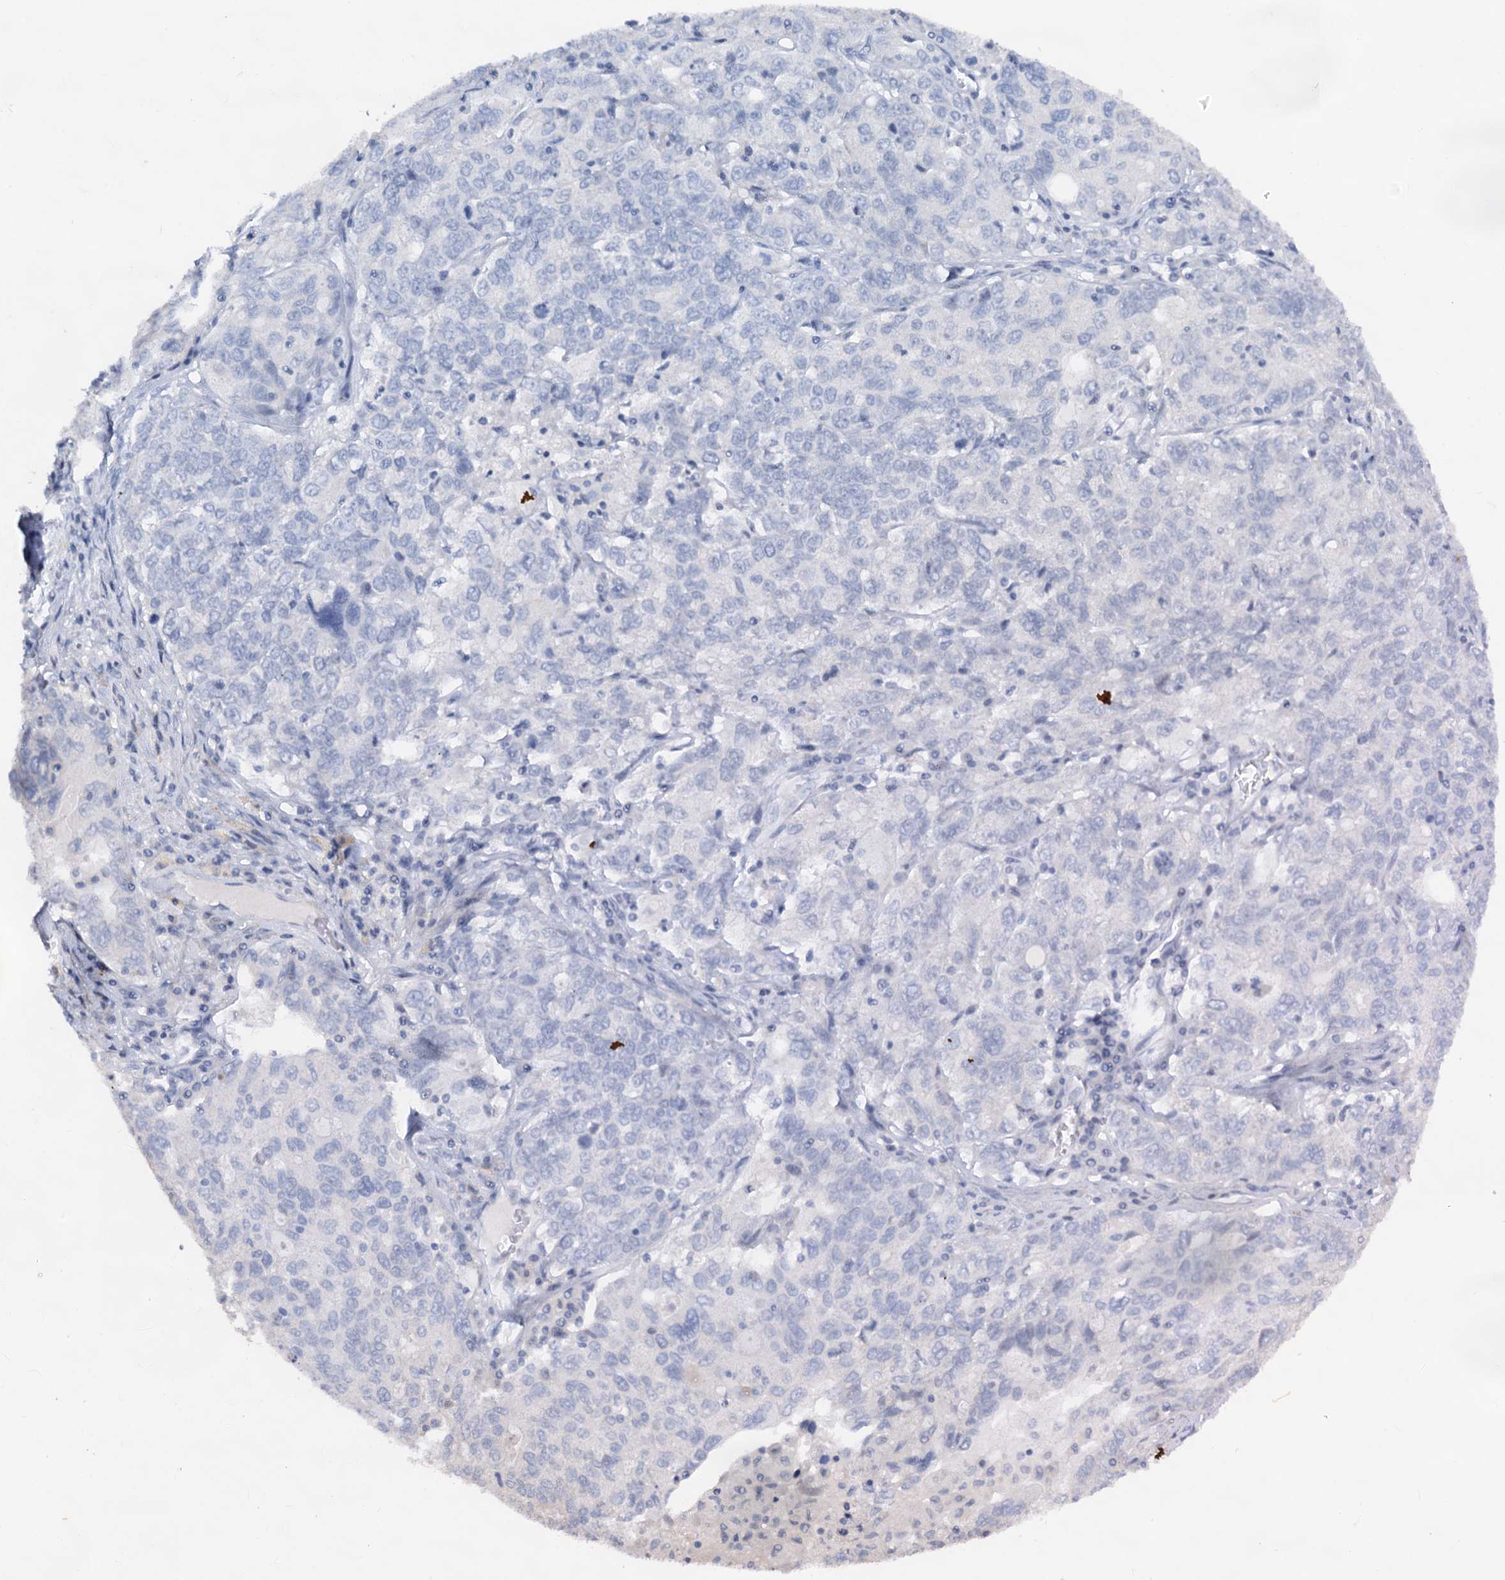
{"staining": {"intensity": "negative", "quantity": "none", "location": "none"}, "tissue": "ovarian cancer", "cell_type": "Tumor cells", "image_type": "cancer", "snomed": [{"axis": "morphology", "description": "Carcinoma, endometroid"}, {"axis": "topography", "description": "Ovary"}], "caption": "Human ovarian cancer stained for a protein using immunohistochemistry displays no positivity in tumor cells.", "gene": "PTGES3", "patient": {"sex": "female", "age": 62}}